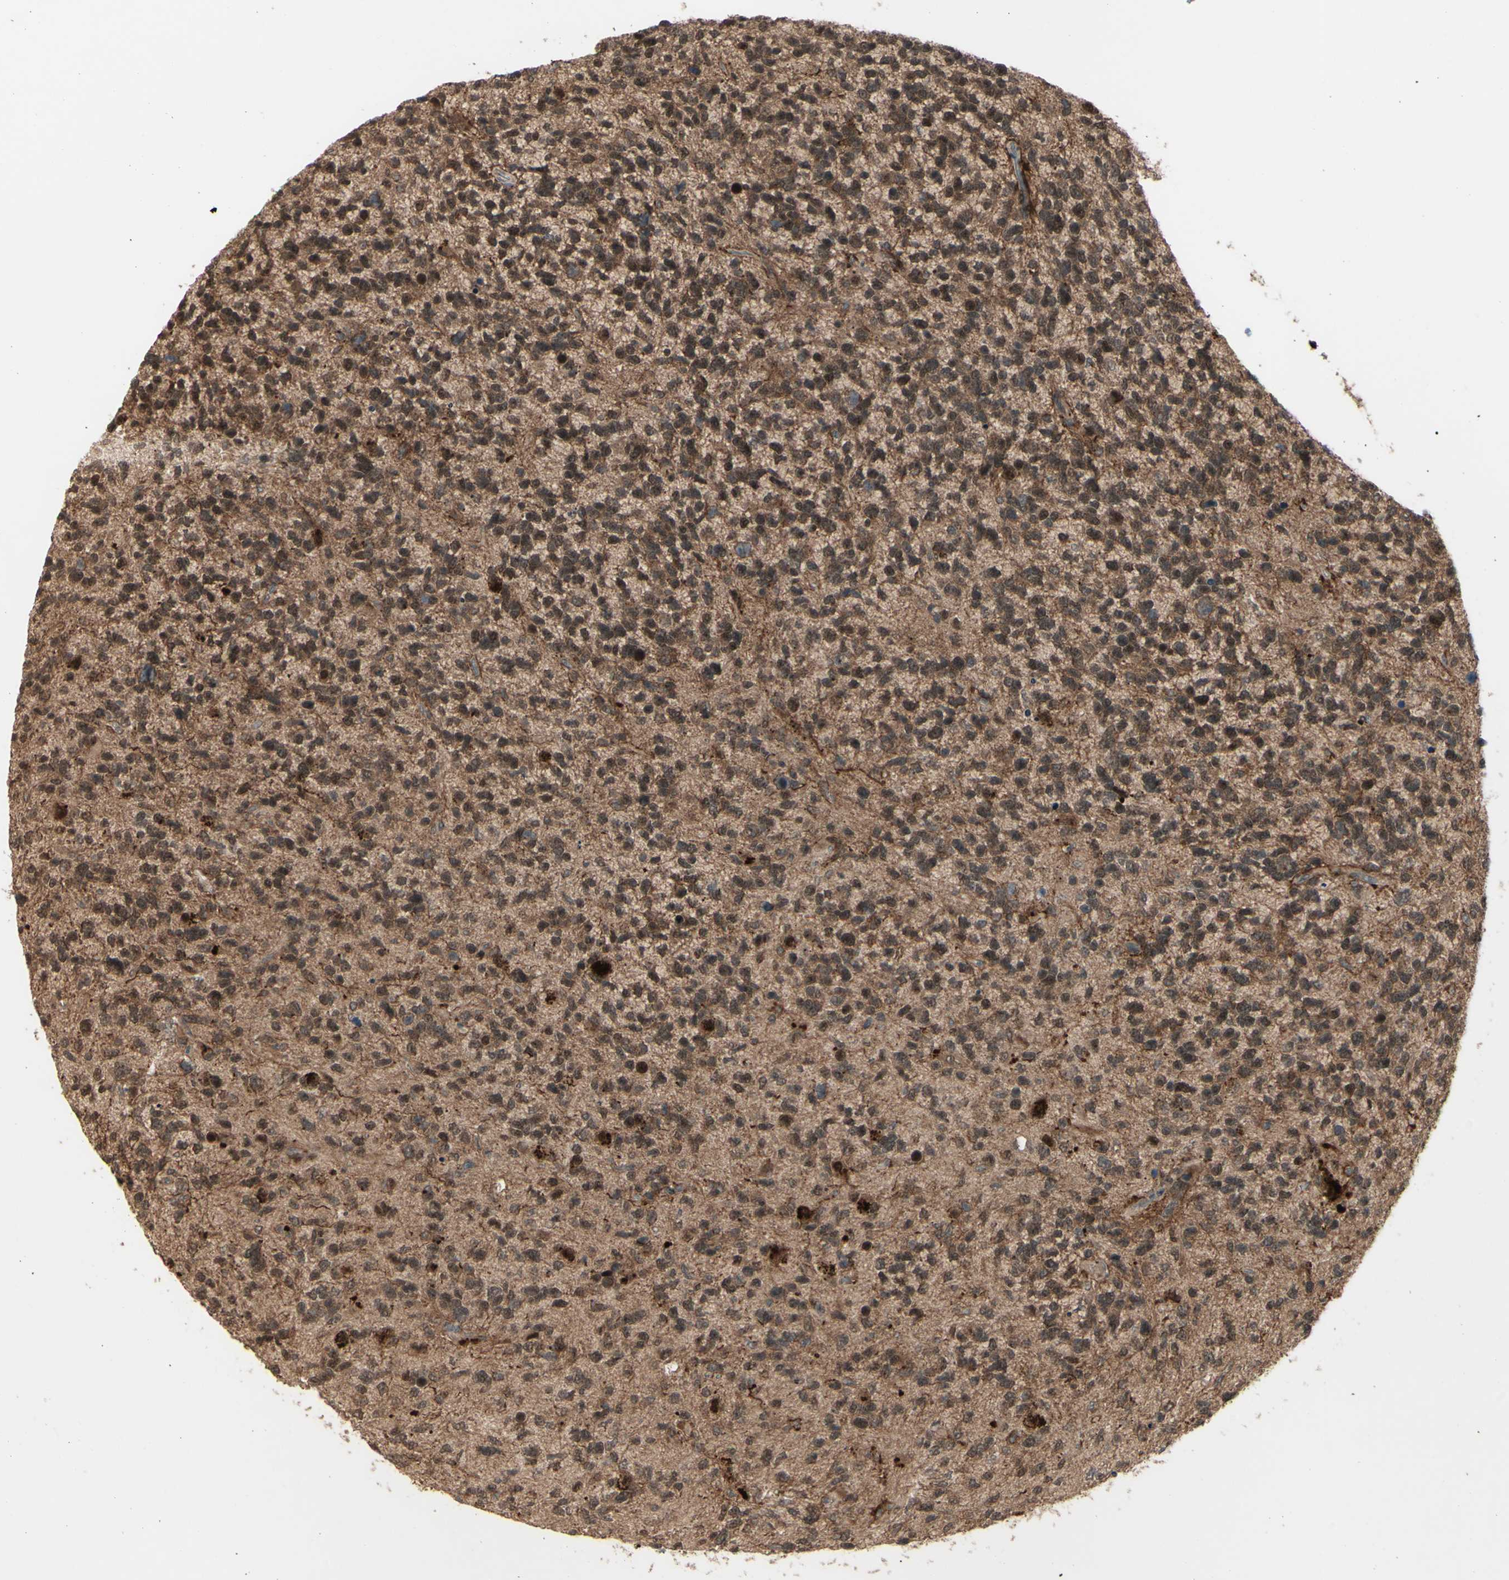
{"staining": {"intensity": "strong", "quantity": ">75%", "location": "cytoplasmic/membranous,nuclear"}, "tissue": "glioma", "cell_type": "Tumor cells", "image_type": "cancer", "snomed": [{"axis": "morphology", "description": "Glioma, malignant, High grade"}, {"axis": "topography", "description": "Brain"}], "caption": "An image of malignant glioma (high-grade) stained for a protein demonstrates strong cytoplasmic/membranous and nuclear brown staining in tumor cells.", "gene": "MLF2", "patient": {"sex": "female", "age": 58}}